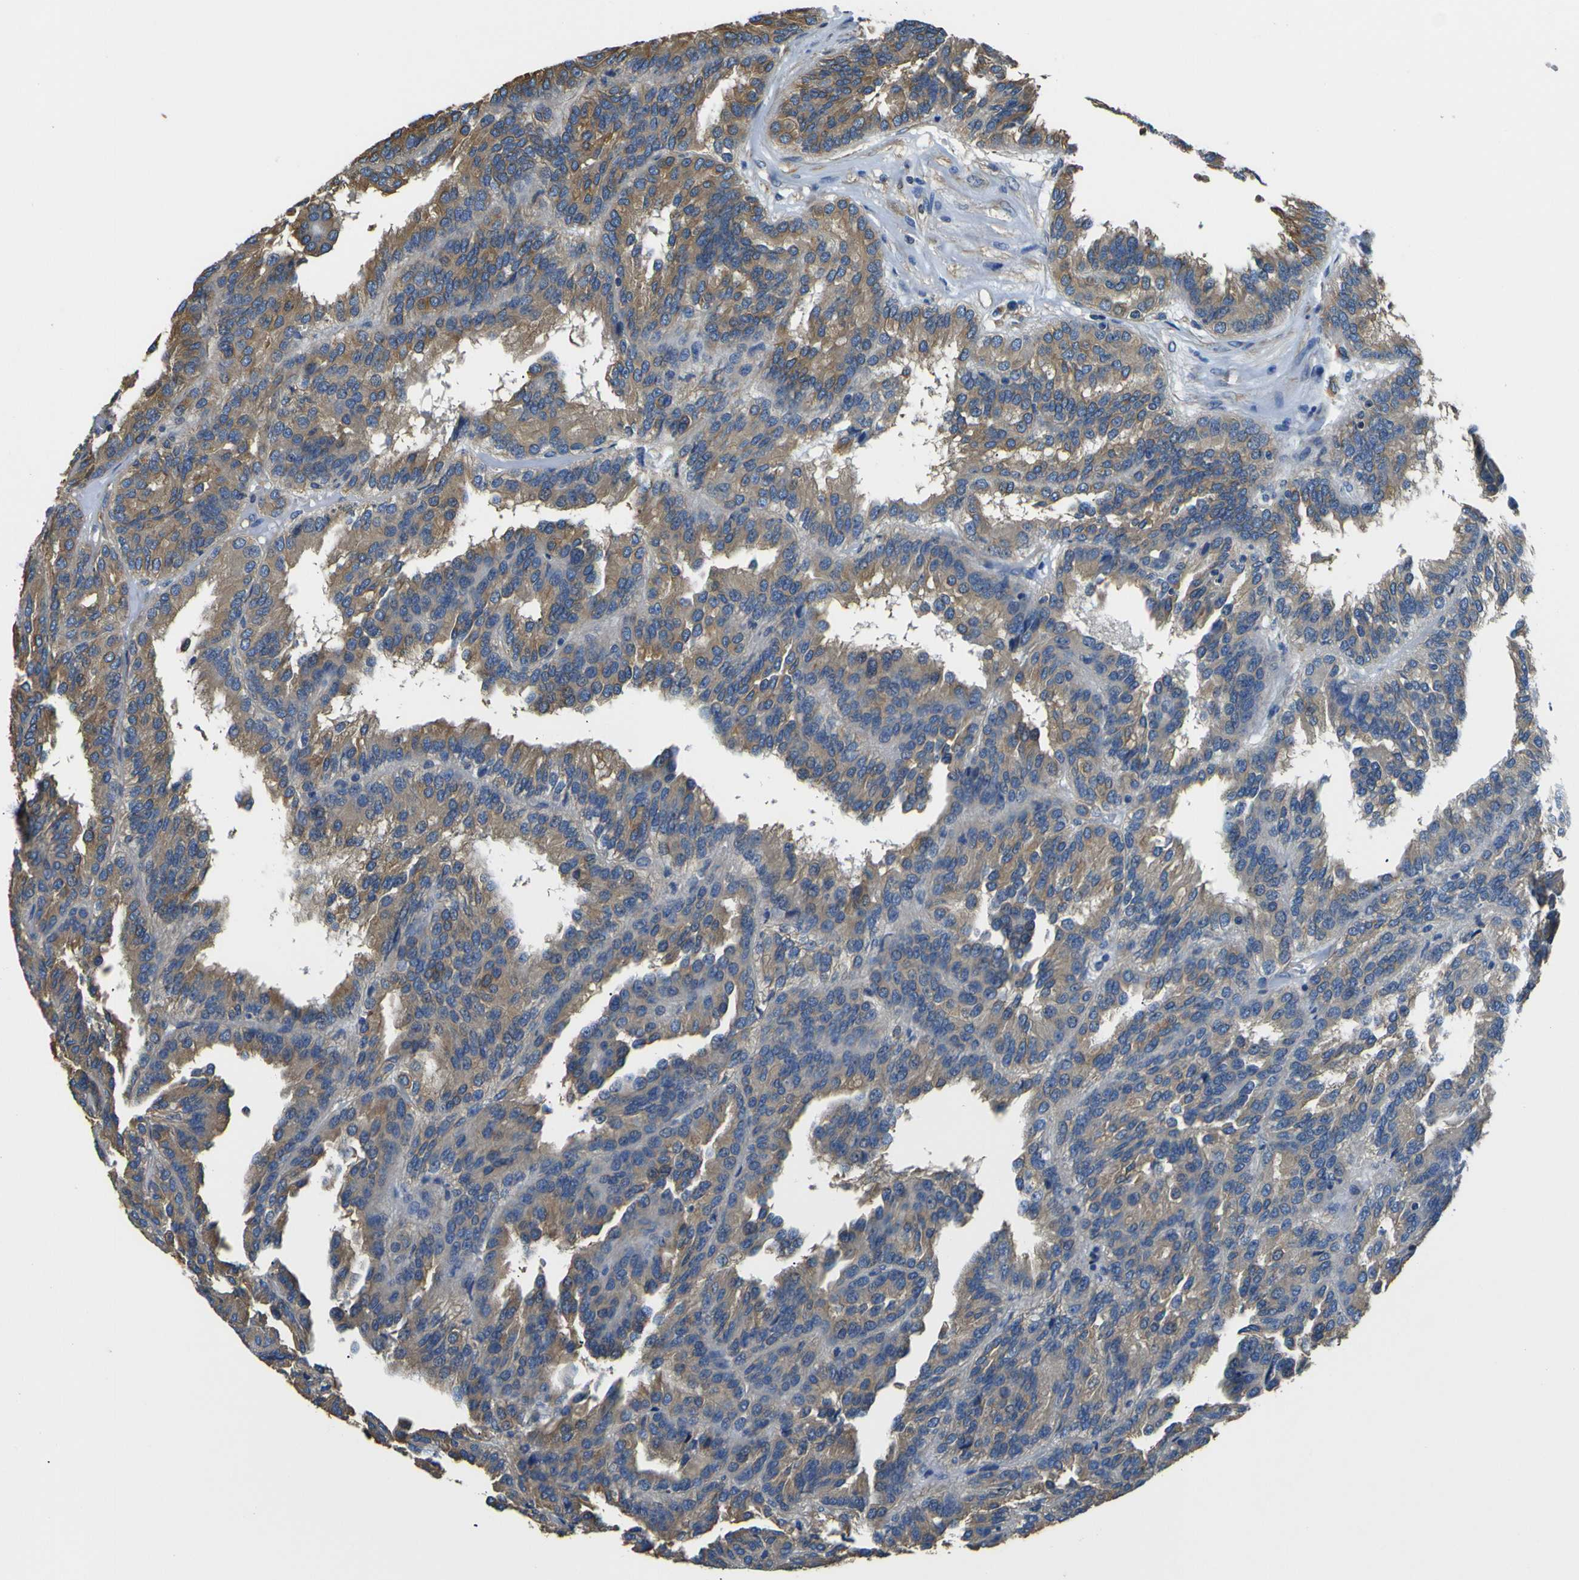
{"staining": {"intensity": "moderate", "quantity": ">75%", "location": "cytoplasmic/membranous"}, "tissue": "renal cancer", "cell_type": "Tumor cells", "image_type": "cancer", "snomed": [{"axis": "morphology", "description": "Adenocarcinoma, NOS"}, {"axis": "topography", "description": "Kidney"}], "caption": "This photomicrograph displays renal cancer (adenocarcinoma) stained with immunohistochemistry to label a protein in brown. The cytoplasmic/membranous of tumor cells show moderate positivity for the protein. Nuclei are counter-stained blue.", "gene": "TUBB", "patient": {"sex": "male", "age": 46}}